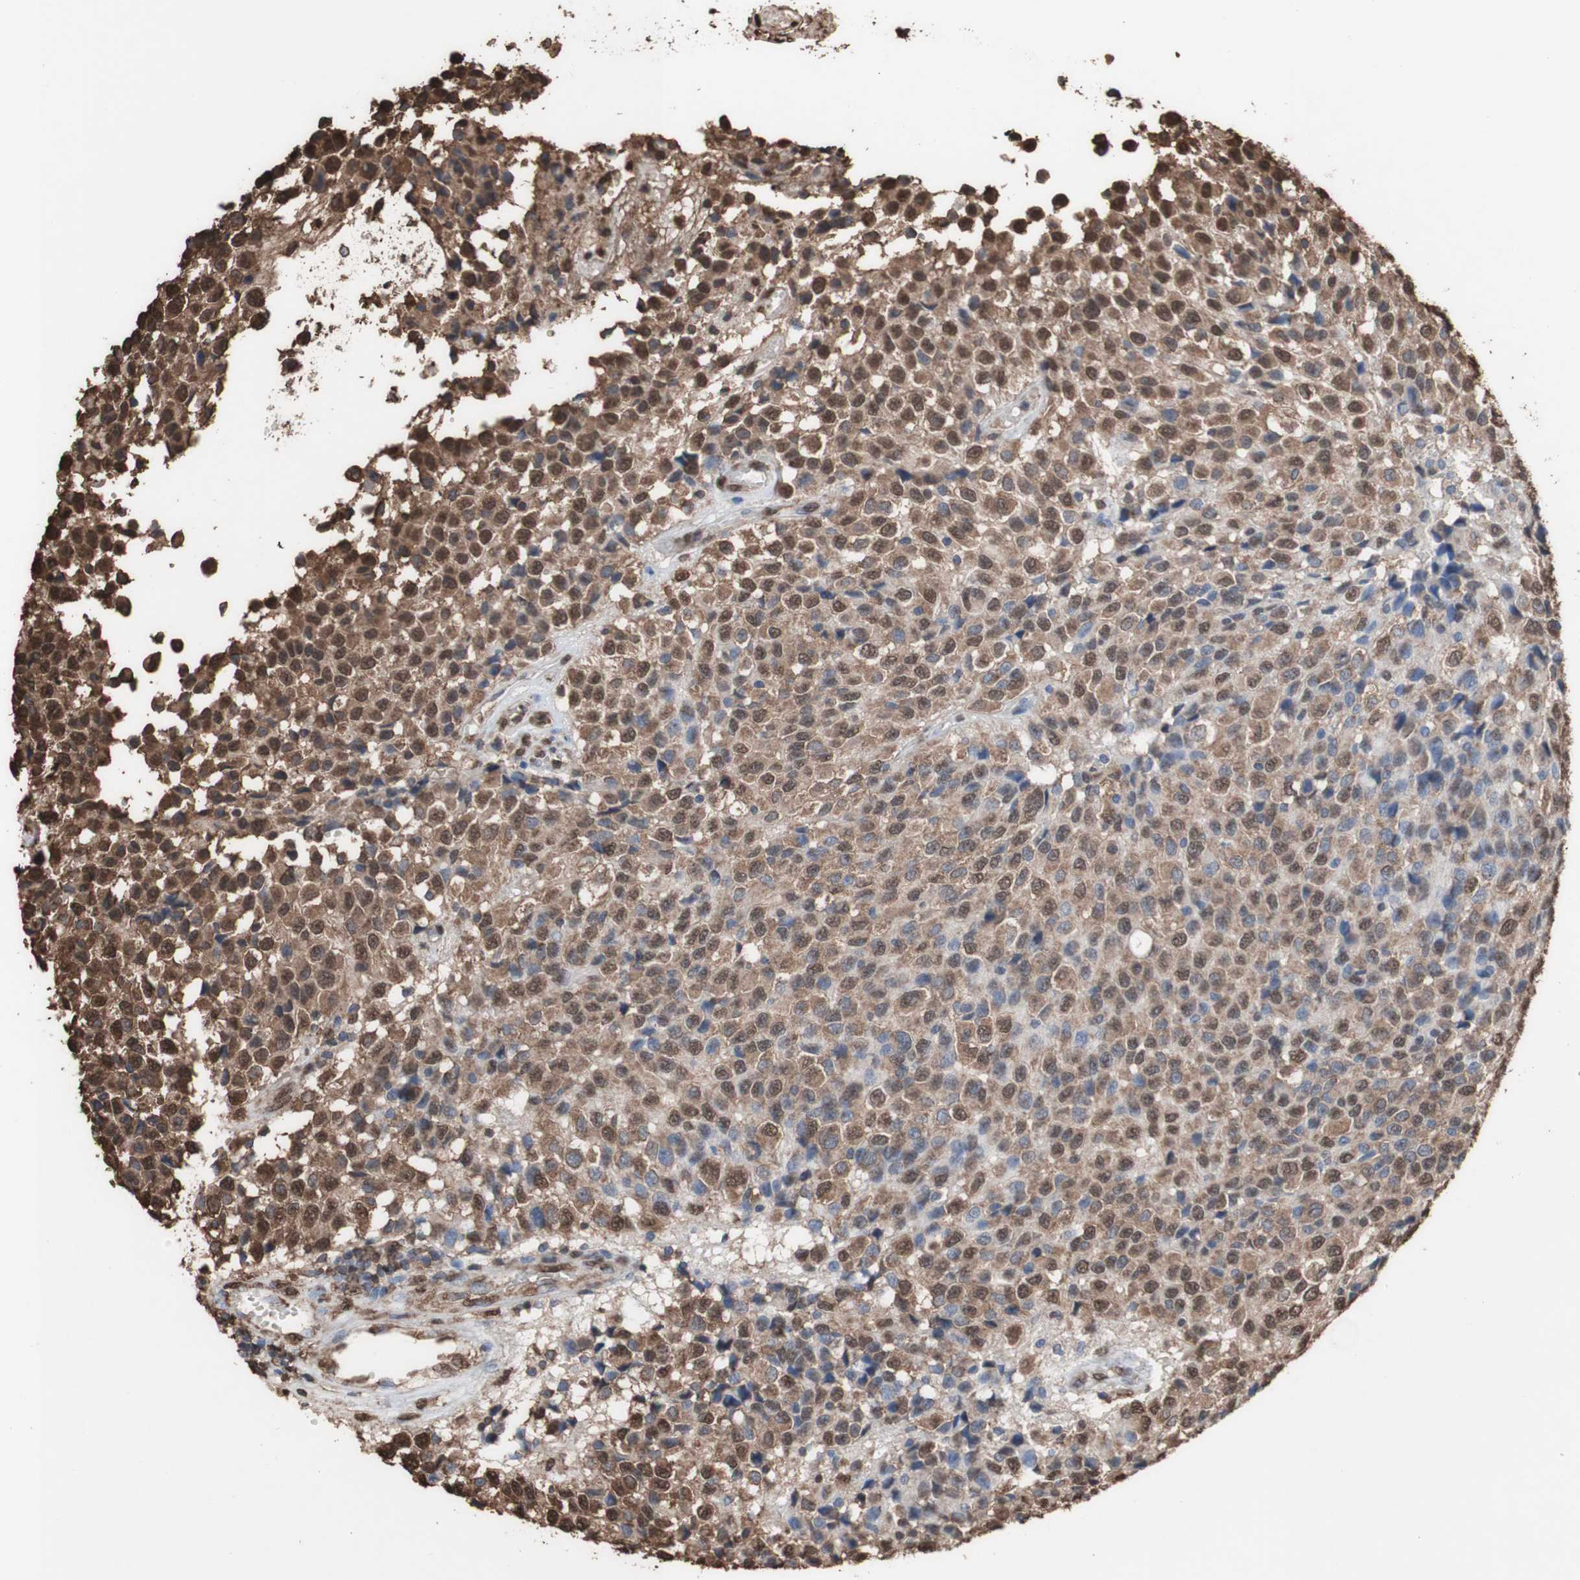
{"staining": {"intensity": "strong", "quantity": ">75%", "location": "cytoplasmic/membranous,nuclear"}, "tissue": "glioma", "cell_type": "Tumor cells", "image_type": "cancer", "snomed": [{"axis": "morphology", "description": "Glioma, malignant, High grade"}, {"axis": "topography", "description": "Brain"}], "caption": "Immunohistochemistry (IHC) of human malignant glioma (high-grade) displays high levels of strong cytoplasmic/membranous and nuclear positivity in approximately >75% of tumor cells.", "gene": "PIDD1", "patient": {"sex": "male", "age": 32}}